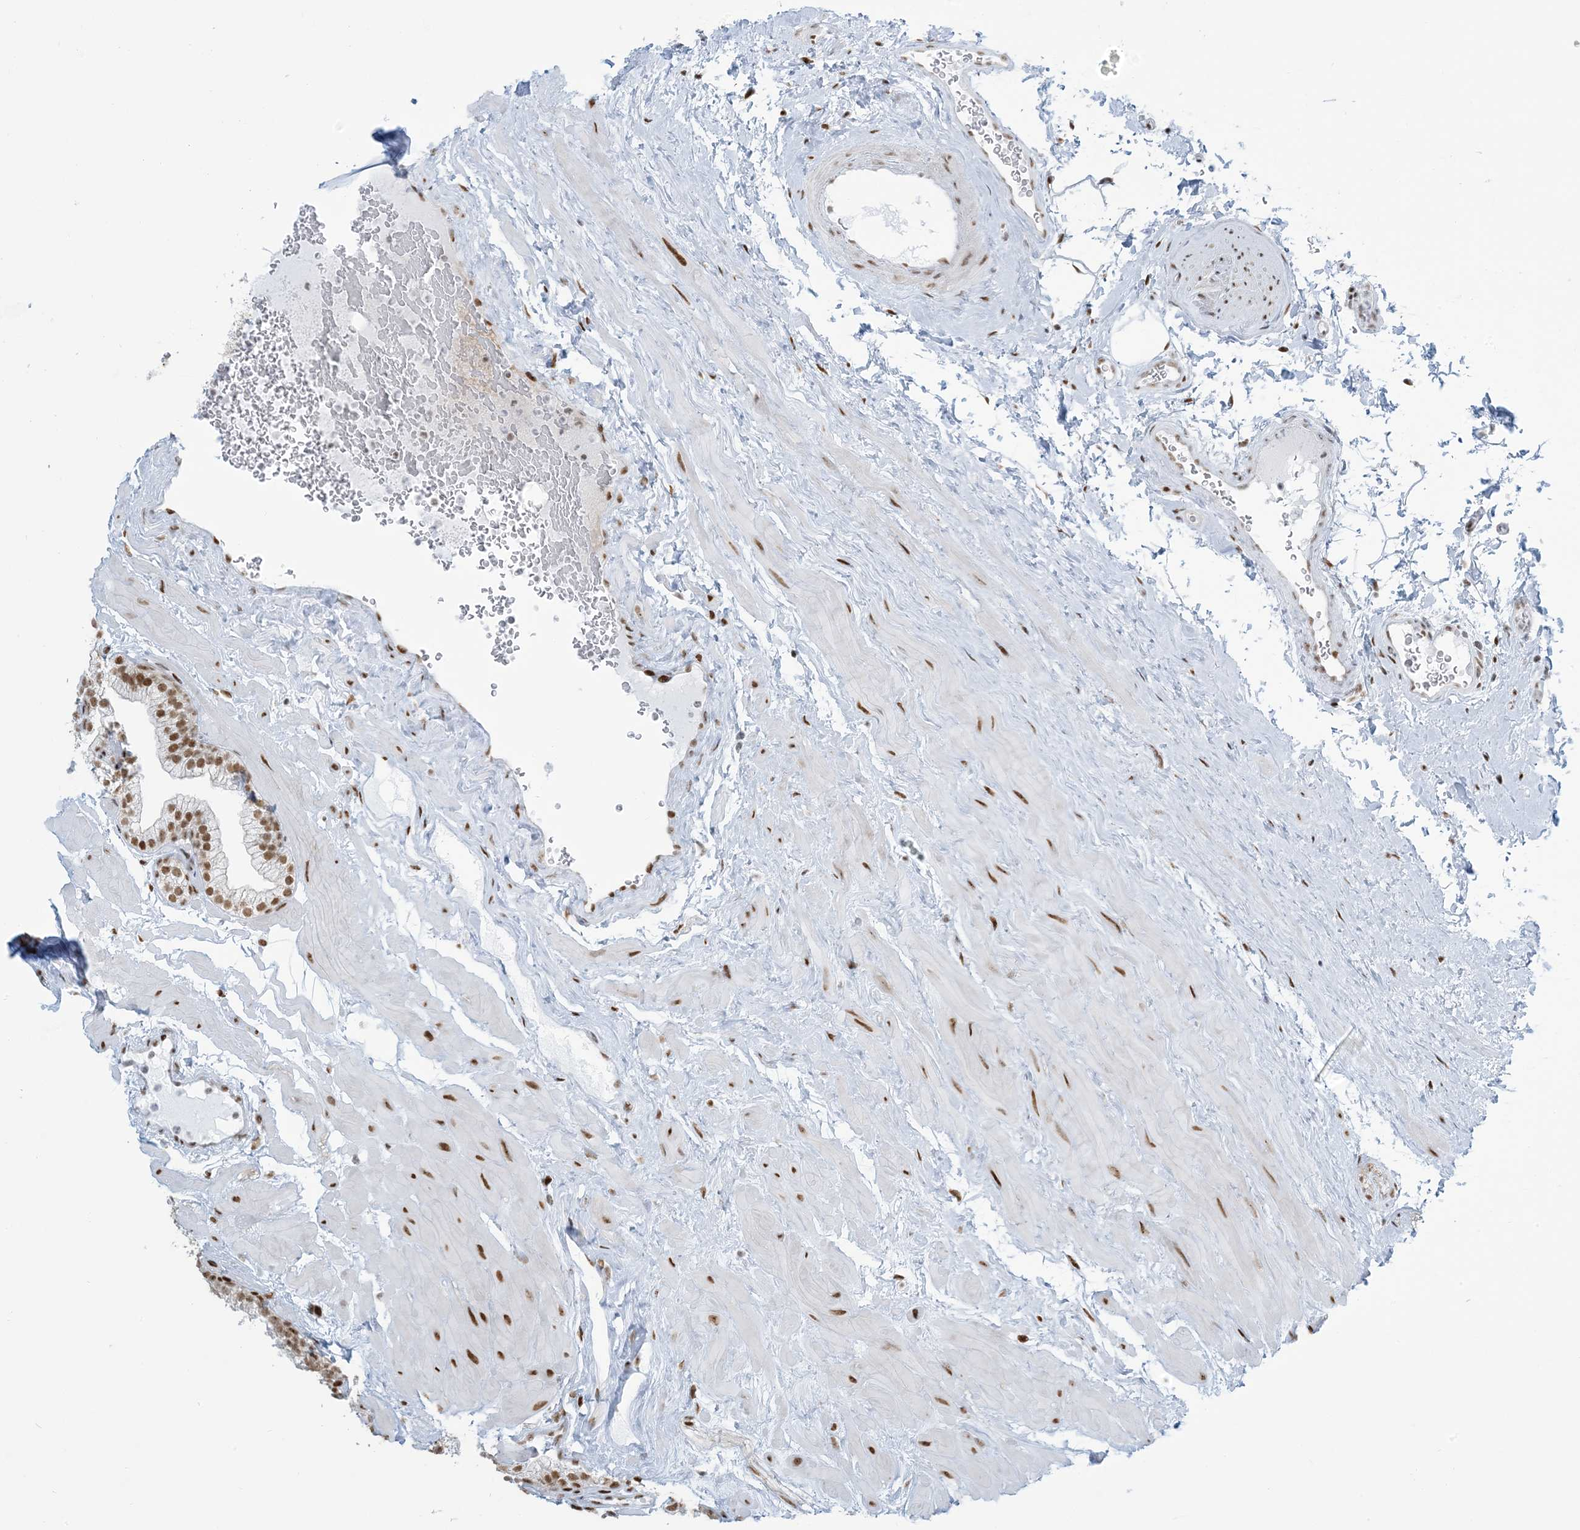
{"staining": {"intensity": "strong", "quantity": ">75%", "location": "nuclear"}, "tissue": "prostate", "cell_type": "Glandular cells", "image_type": "normal", "snomed": [{"axis": "morphology", "description": "Normal tissue, NOS"}, {"axis": "morphology", "description": "Urothelial carcinoma, Low grade"}, {"axis": "topography", "description": "Urinary bladder"}, {"axis": "topography", "description": "Prostate"}], "caption": "Prostate stained with immunohistochemistry exhibits strong nuclear positivity in approximately >75% of glandular cells.", "gene": "STAG1", "patient": {"sex": "male", "age": 60}}